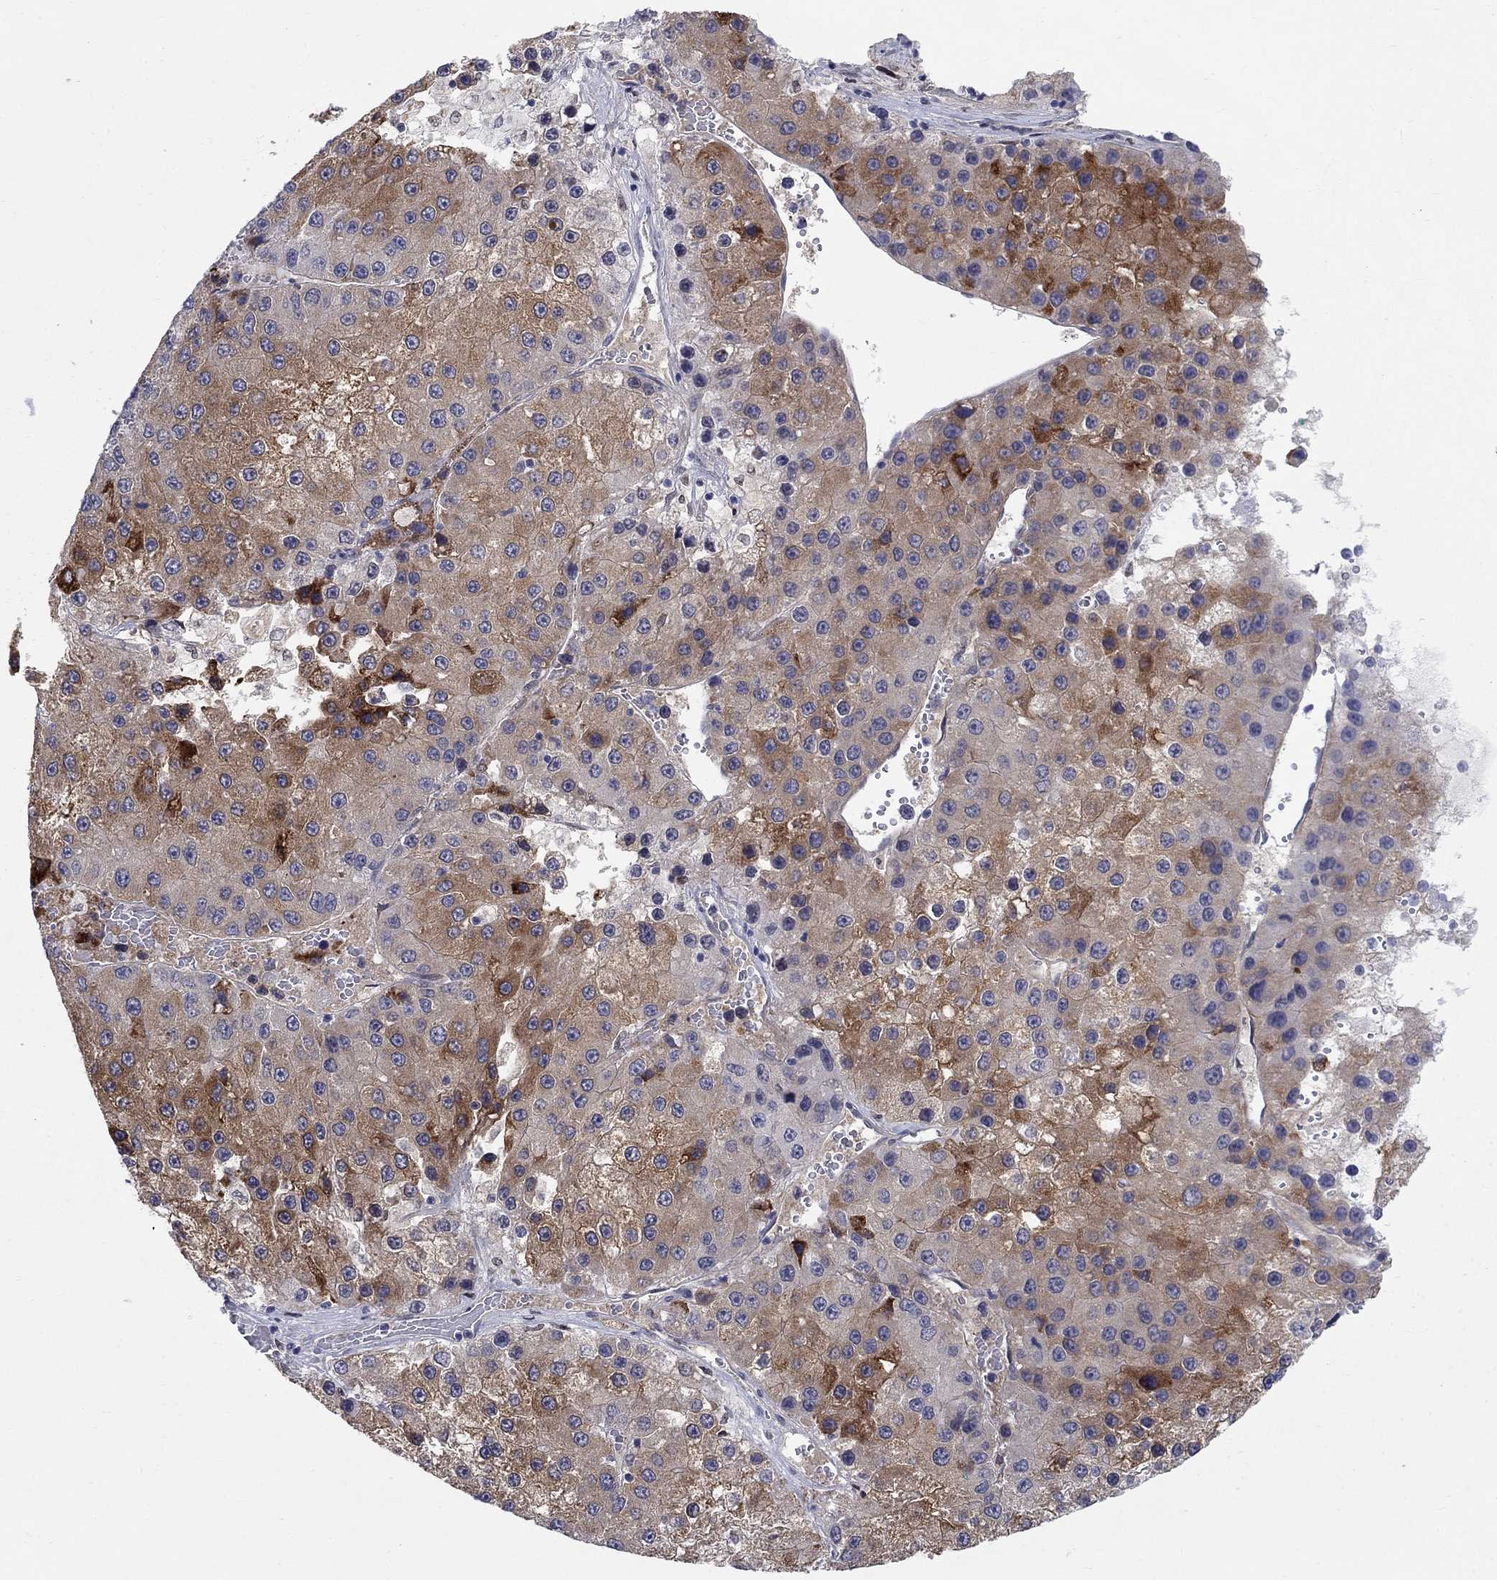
{"staining": {"intensity": "moderate", "quantity": "25%-75%", "location": "cytoplasmic/membranous"}, "tissue": "liver cancer", "cell_type": "Tumor cells", "image_type": "cancer", "snomed": [{"axis": "morphology", "description": "Carcinoma, Hepatocellular, NOS"}, {"axis": "topography", "description": "Liver"}], "caption": "A brown stain shows moderate cytoplasmic/membranous staining of a protein in liver cancer tumor cells. The protein of interest is shown in brown color, while the nuclei are stained blue.", "gene": "EGFLAM", "patient": {"sex": "female", "age": 73}}